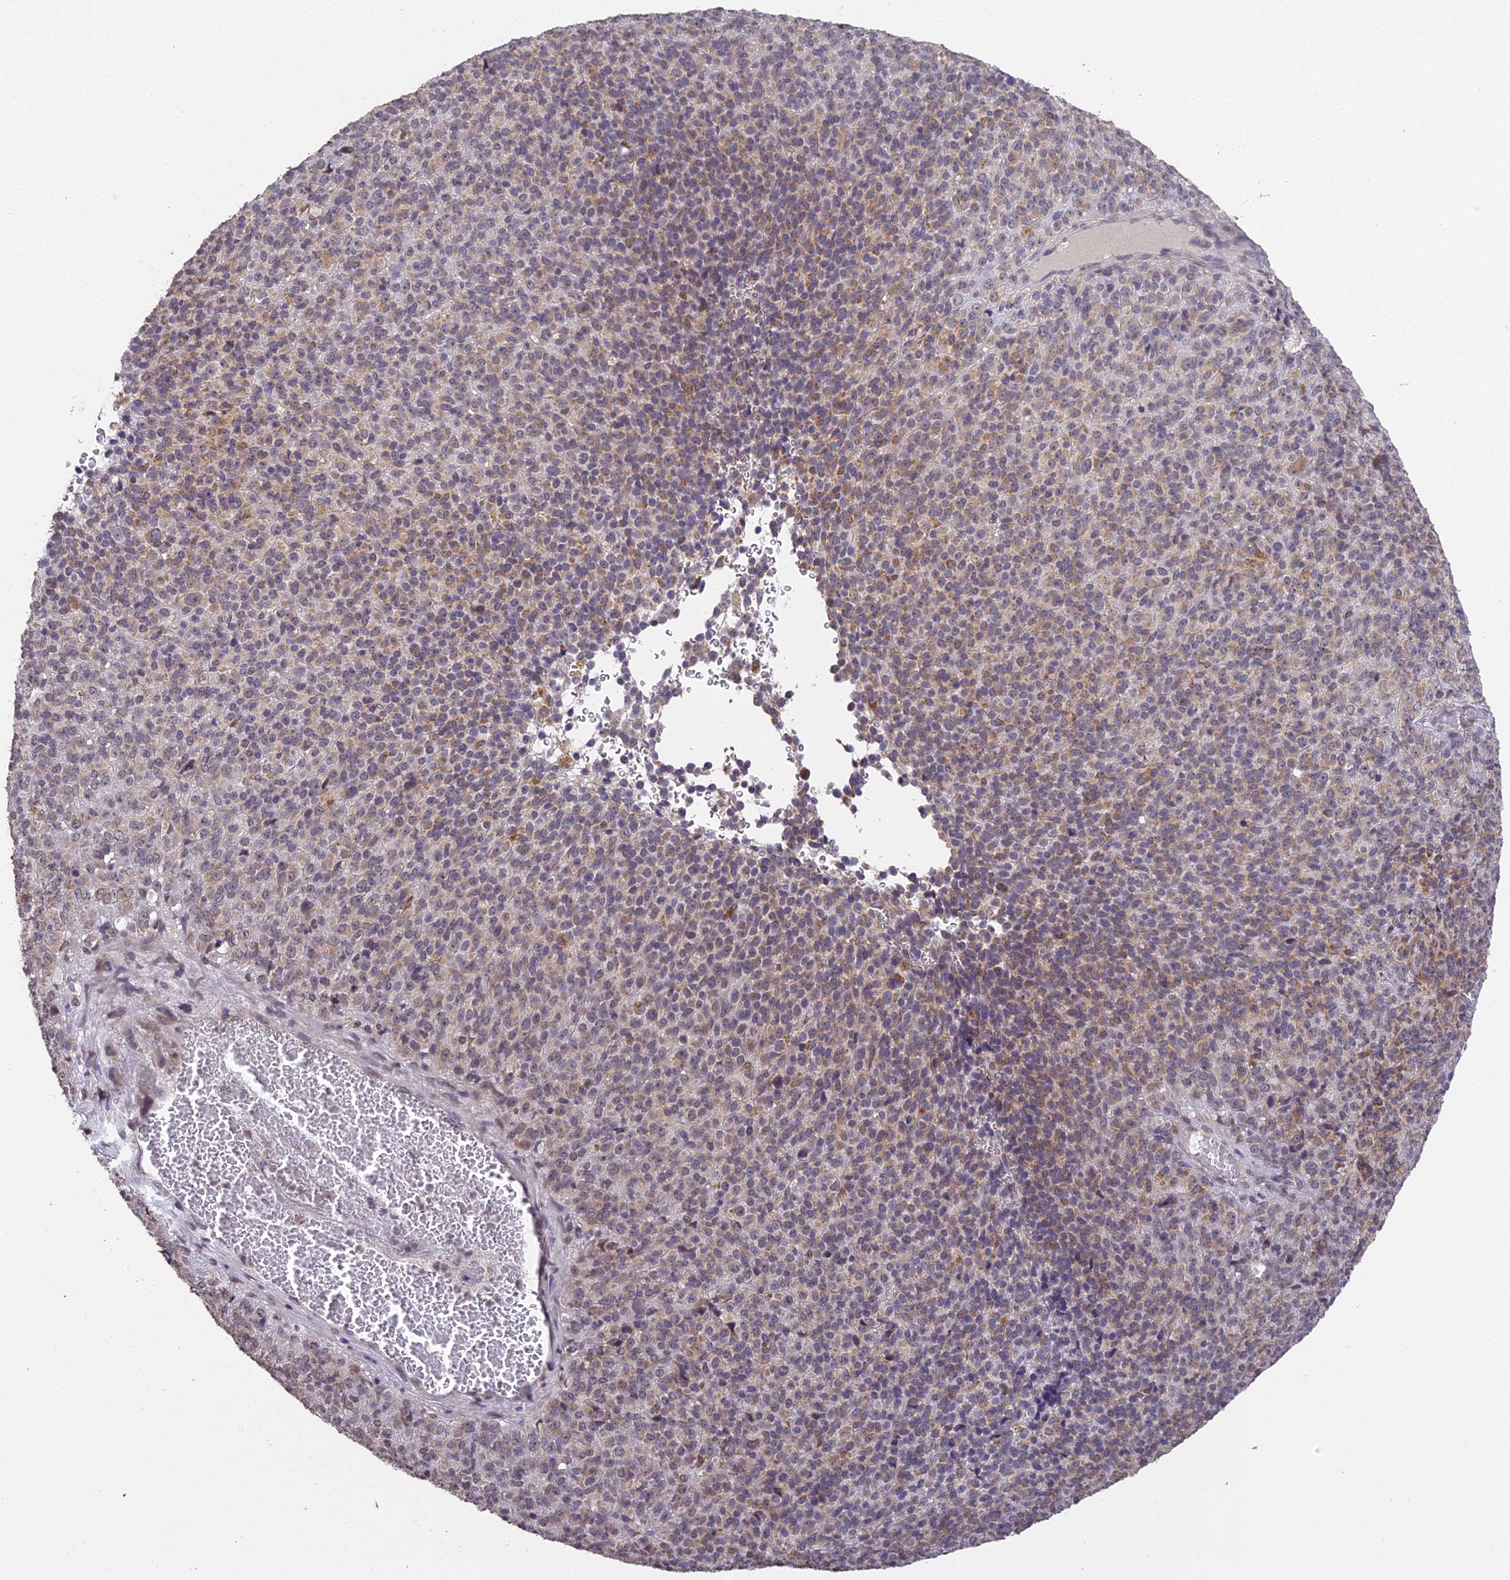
{"staining": {"intensity": "weak", "quantity": ">75%", "location": "cytoplasmic/membranous"}, "tissue": "melanoma", "cell_type": "Tumor cells", "image_type": "cancer", "snomed": [{"axis": "morphology", "description": "Malignant melanoma, Metastatic site"}, {"axis": "topography", "description": "Brain"}], "caption": "Weak cytoplasmic/membranous positivity for a protein is present in approximately >75% of tumor cells of malignant melanoma (metastatic site) using immunohistochemistry.", "gene": "ERG28", "patient": {"sex": "female", "age": 56}}